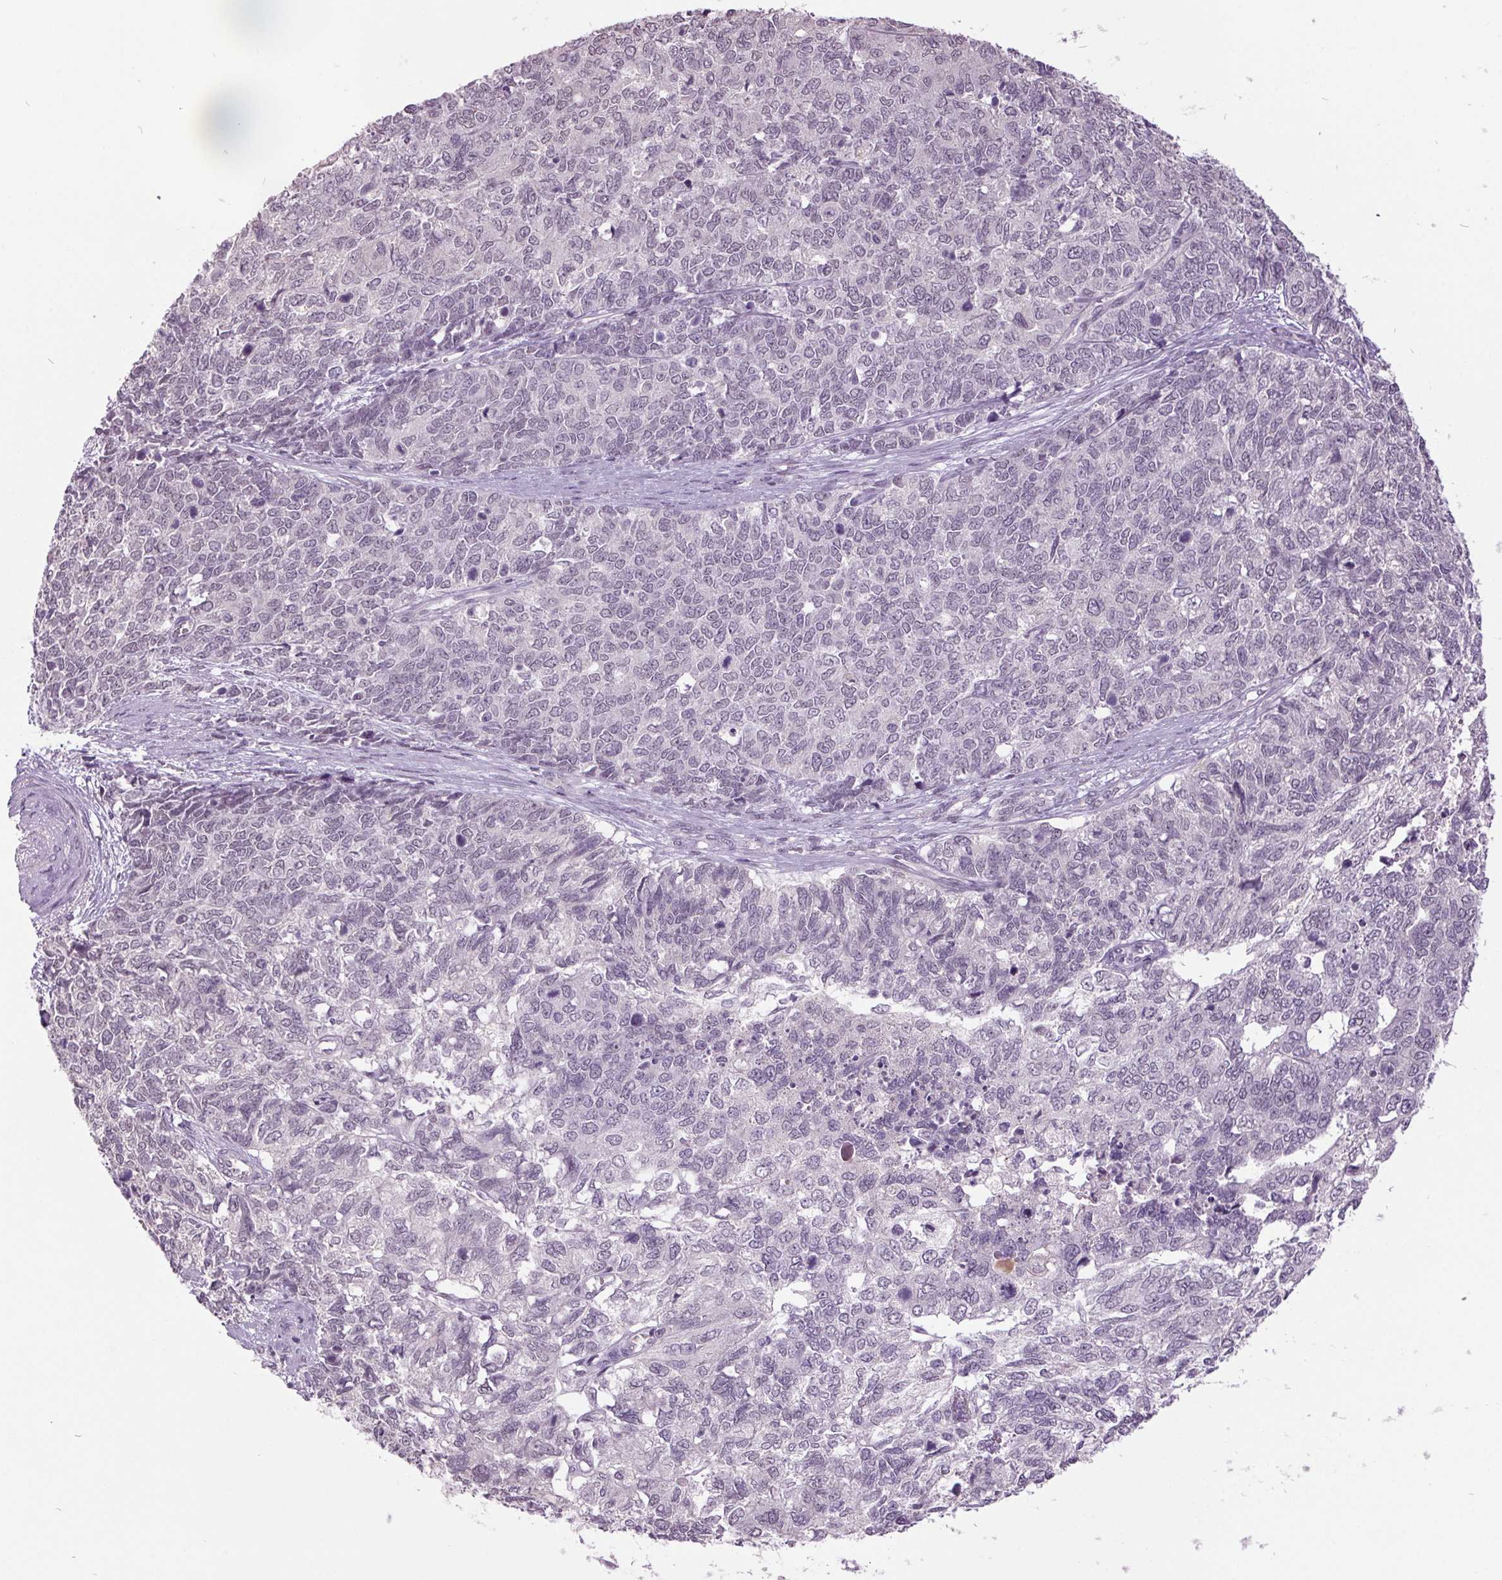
{"staining": {"intensity": "negative", "quantity": "none", "location": "none"}, "tissue": "cervical cancer", "cell_type": "Tumor cells", "image_type": "cancer", "snomed": [{"axis": "morphology", "description": "Adenocarcinoma, NOS"}, {"axis": "topography", "description": "Cervix"}], "caption": "Immunohistochemical staining of cervical adenocarcinoma exhibits no significant expression in tumor cells. (DAB immunohistochemistry with hematoxylin counter stain).", "gene": "C2orf16", "patient": {"sex": "female", "age": 63}}